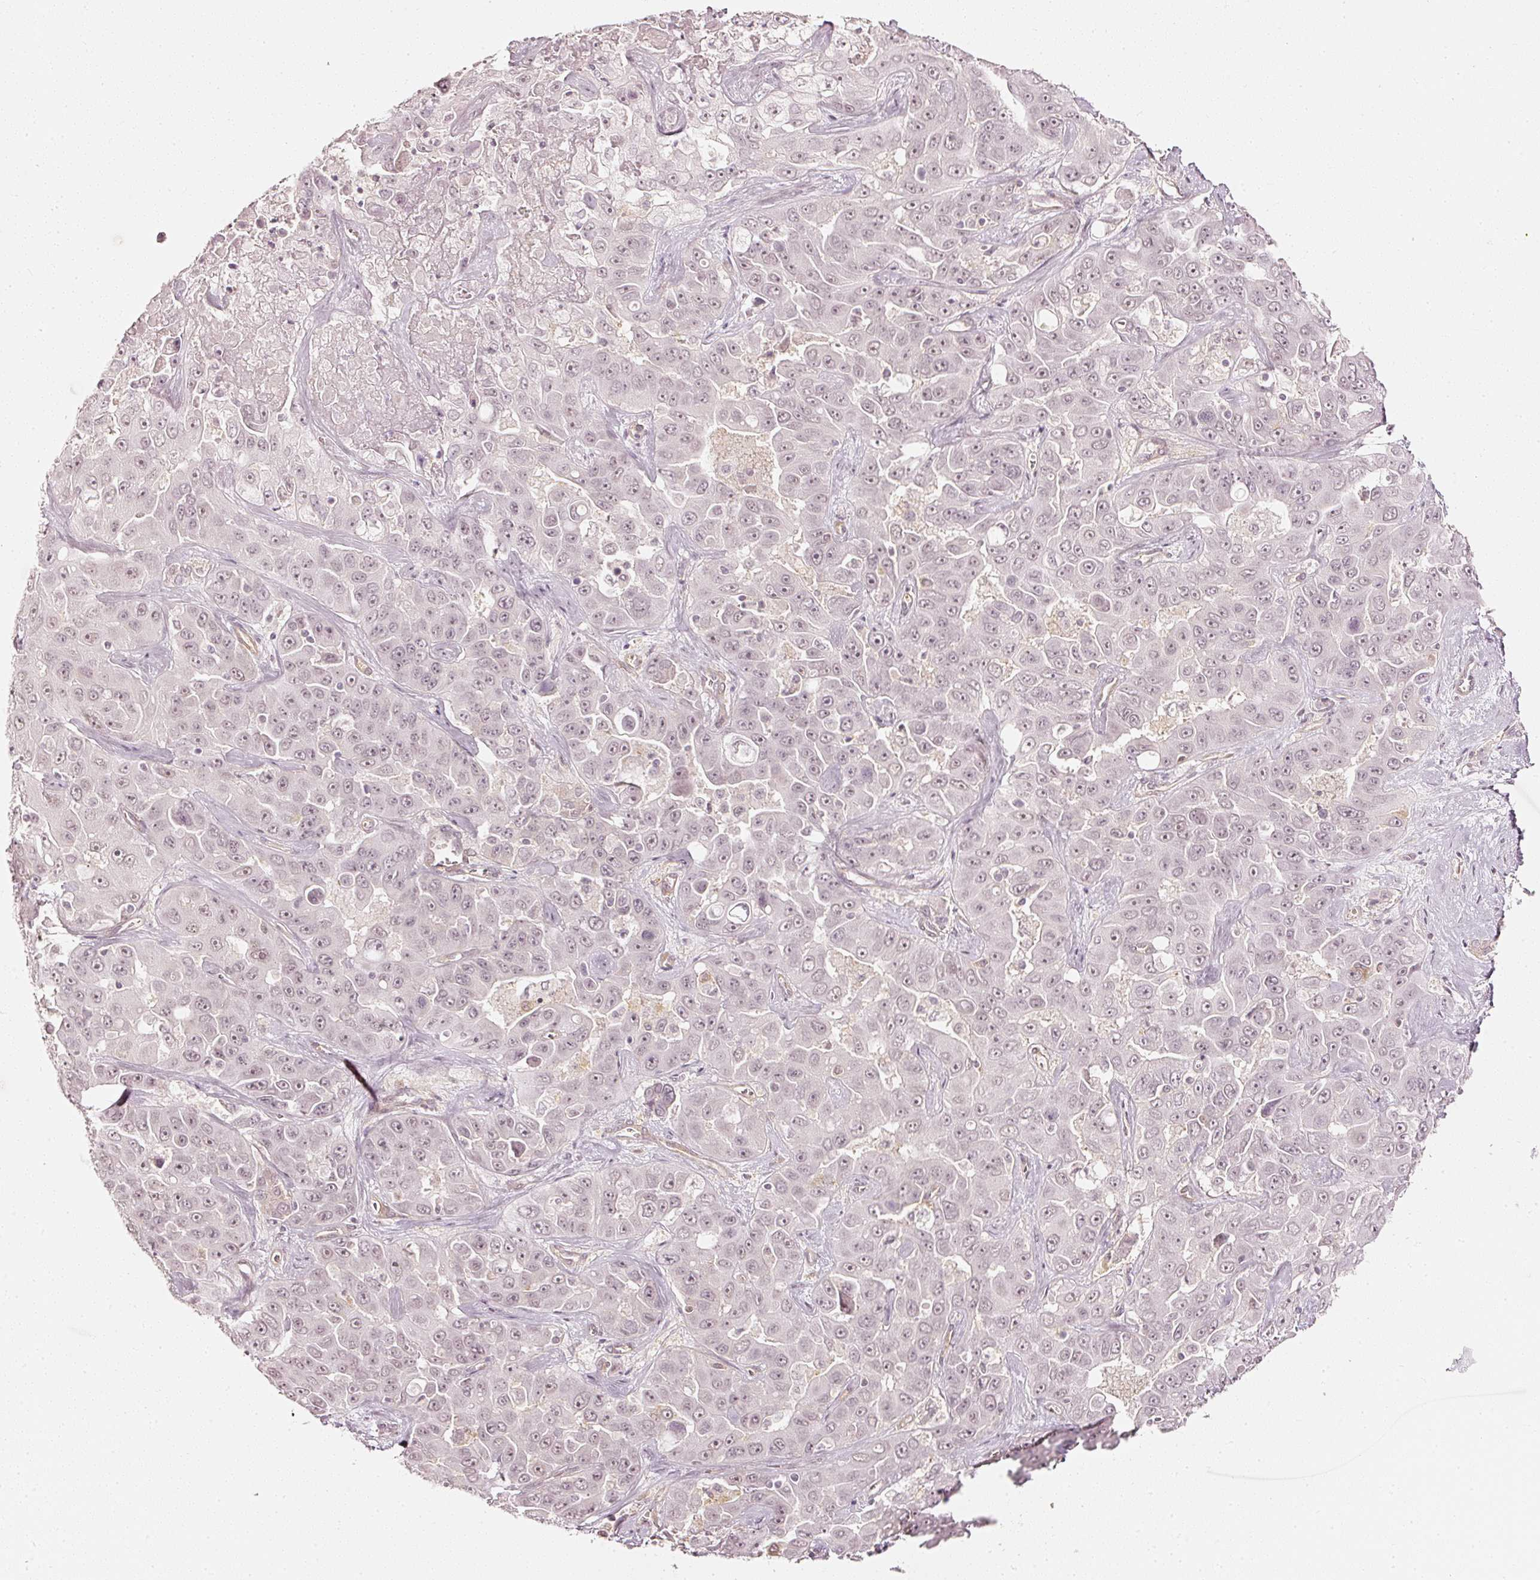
{"staining": {"intensity": "negative", "quantity": "none", "location": "none"}, "tissue": "liver cancer", "cell_type": "Tumor cells", "image_type": "cancer", "snomed": [{"axis": "morphology", "description": "Cholangiocarcinoma"}, {"axis": "topography", "description": "Liver"}], "caption": "The IHC histopathology image has no significant staining in tumor cells of liver cancer tissue.", "gene": "DRD2", "patient": {"sex": "female", "age": 52}}